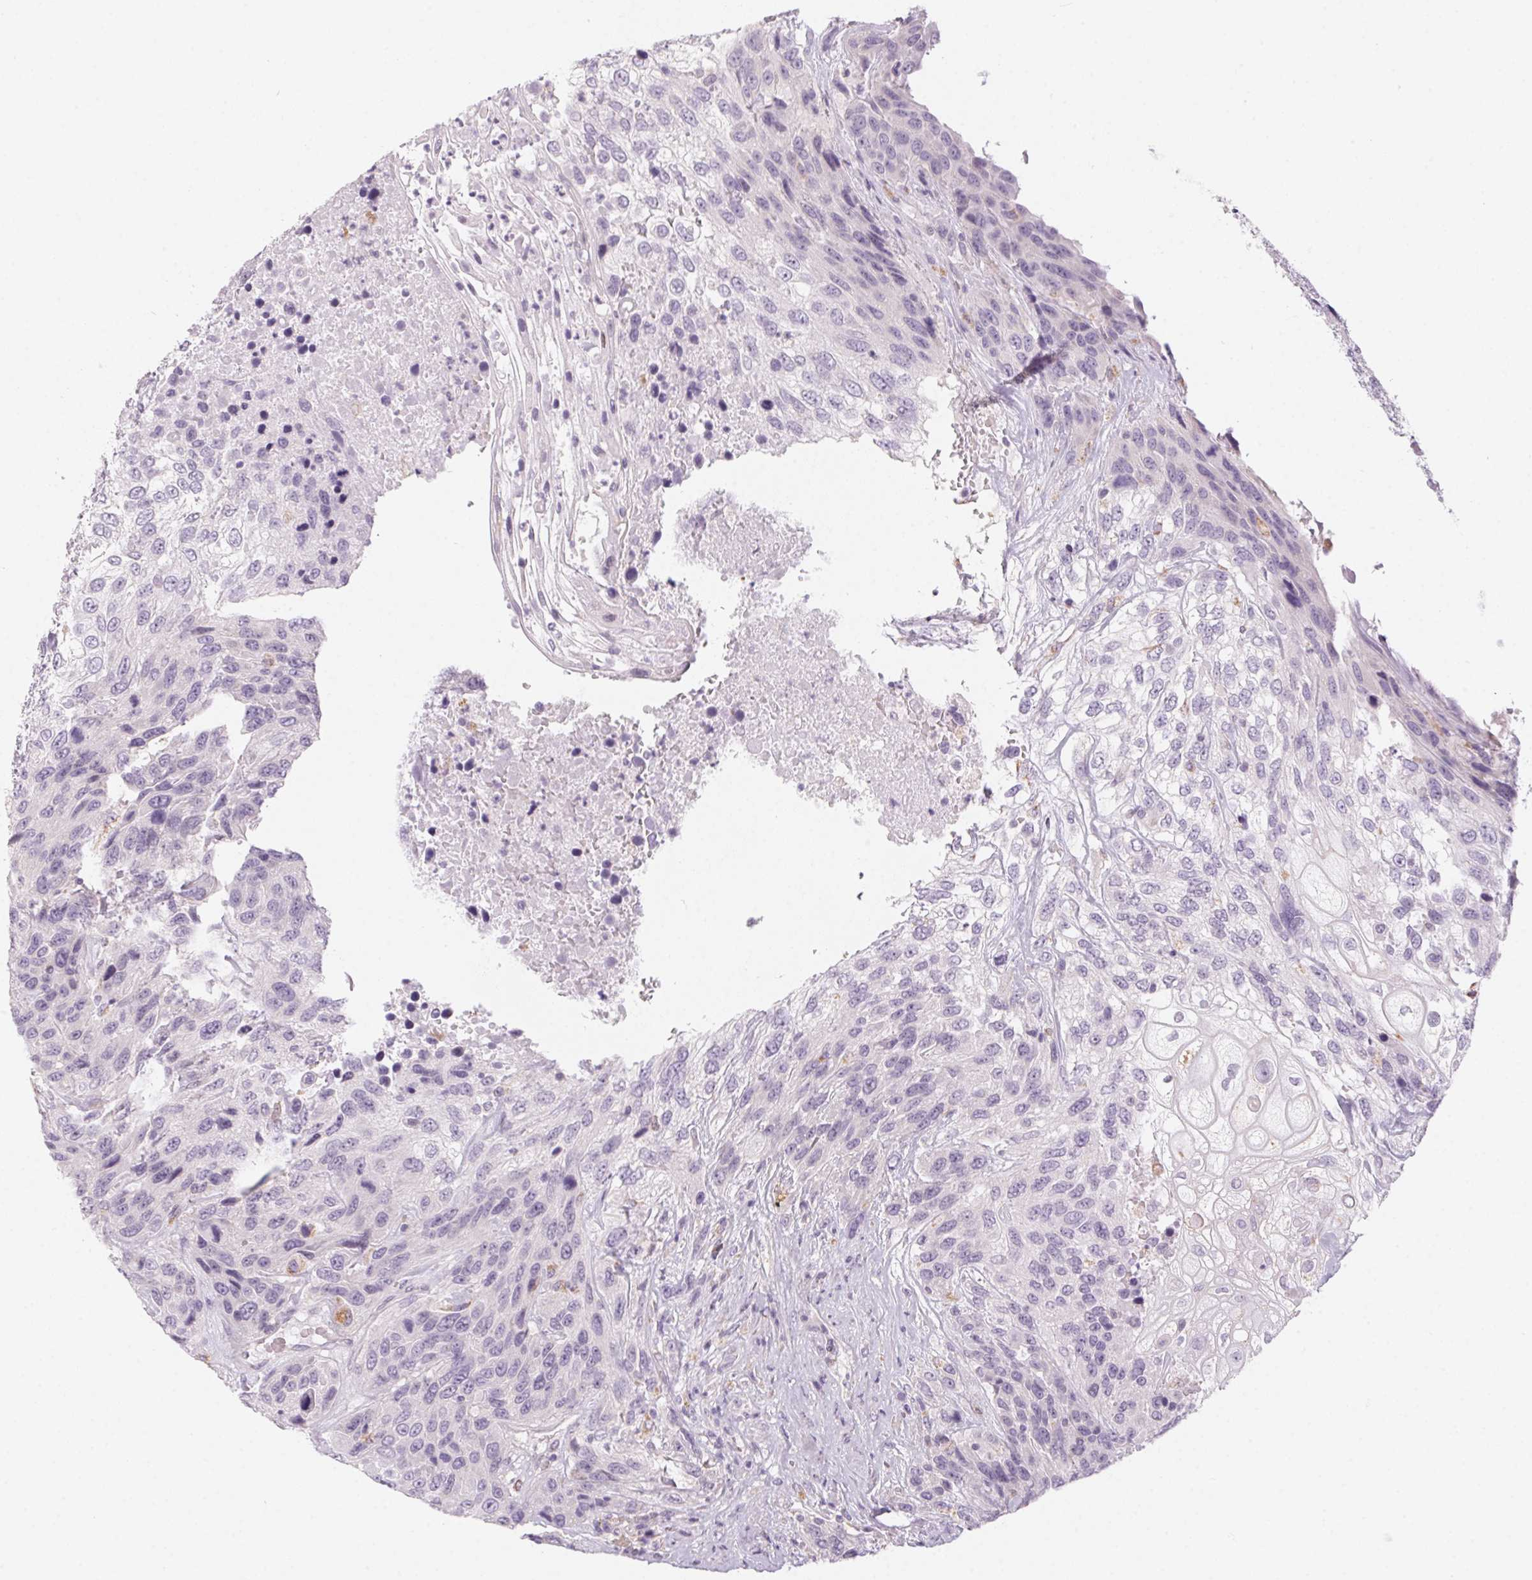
{"staining": {"intensity": "negative", "quantity": "none", "location": "none"}, "tissue": "urothelial cancer", "cell_type": "Tumor cells", "image_type": "cancer", "snomed": [{"axis": "morphology", "description": "Urothelial carcinoma, High grade"}, {"axis": "topography", "description": "Urinary bladder"}], "caption": "IHC image of neoplastic tissue: urothelial cancer stained with DAB (3,3'-diaminobenzidine) exhibits no significant protein positivity in tumor cells. (Stains: DAB (3,3'-diaminobenzidine) IHC with hematoxylin counter stain, Microscopy: brightfield microscopy at high magnification).", "gene": "PRPH", "patient": {"sex": "female", "age": 70}}